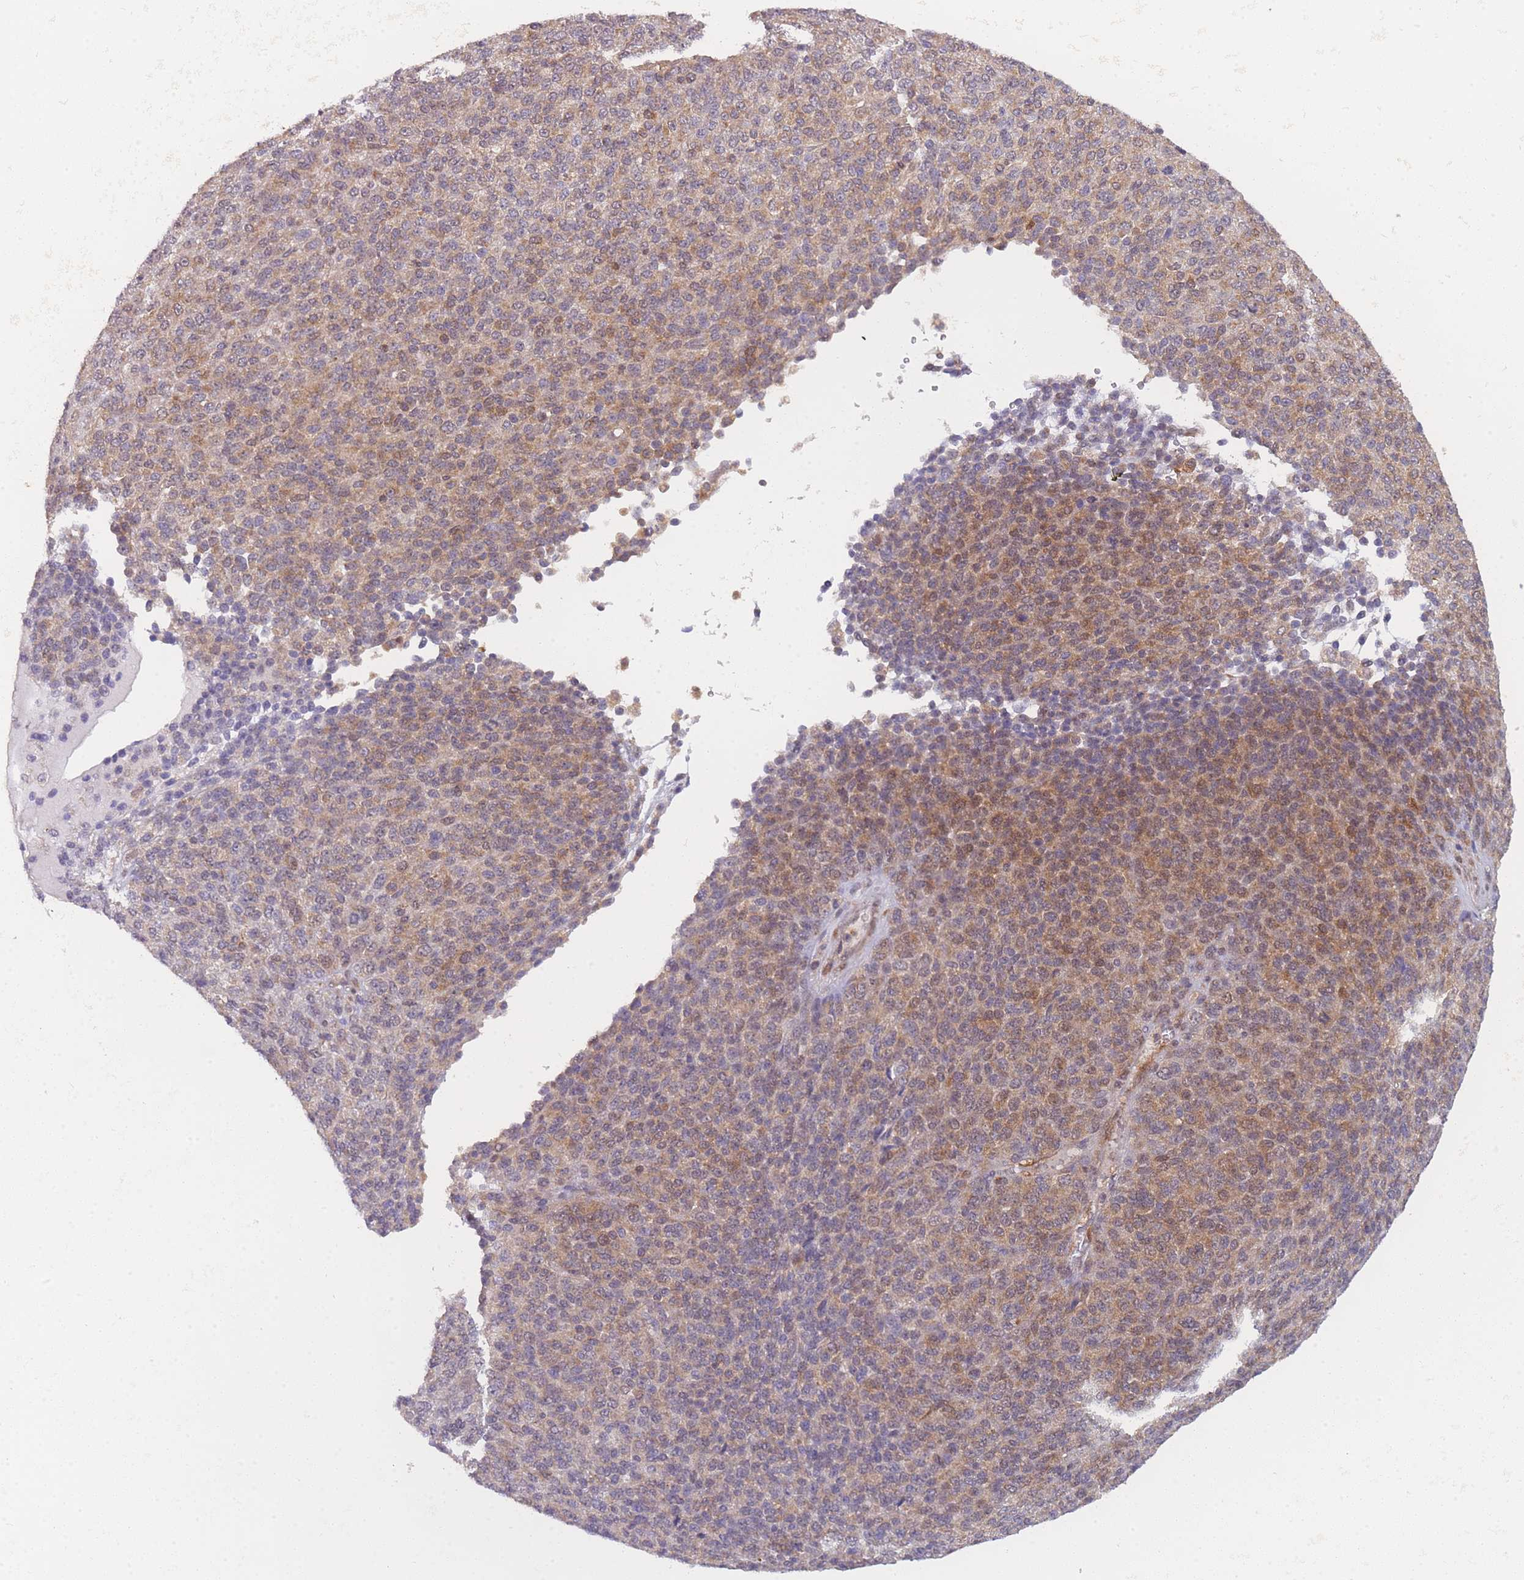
{"staining": {"intensity": "moderate", "quantity": ">75%", "location": "cytoplasmic/membranous"}, "tissue": "melanoma", "cell_type": "Tumor cells", "image_type": "cancer", "snomed": [{"axis": "morphology", "description": "Malignant melanoma, Metastatic site"}, {"axis": "topography", "description": "Brain"}], "caption": "About >75% of tumor cells in malignant melanoma (metastatic site) demonstrate moderate cytoplasmic/membranous protein positivity as visualized by brown immunohistochemical staining.", "gene": "MRI1", "patient": {"sex": "female", "age": 56}}